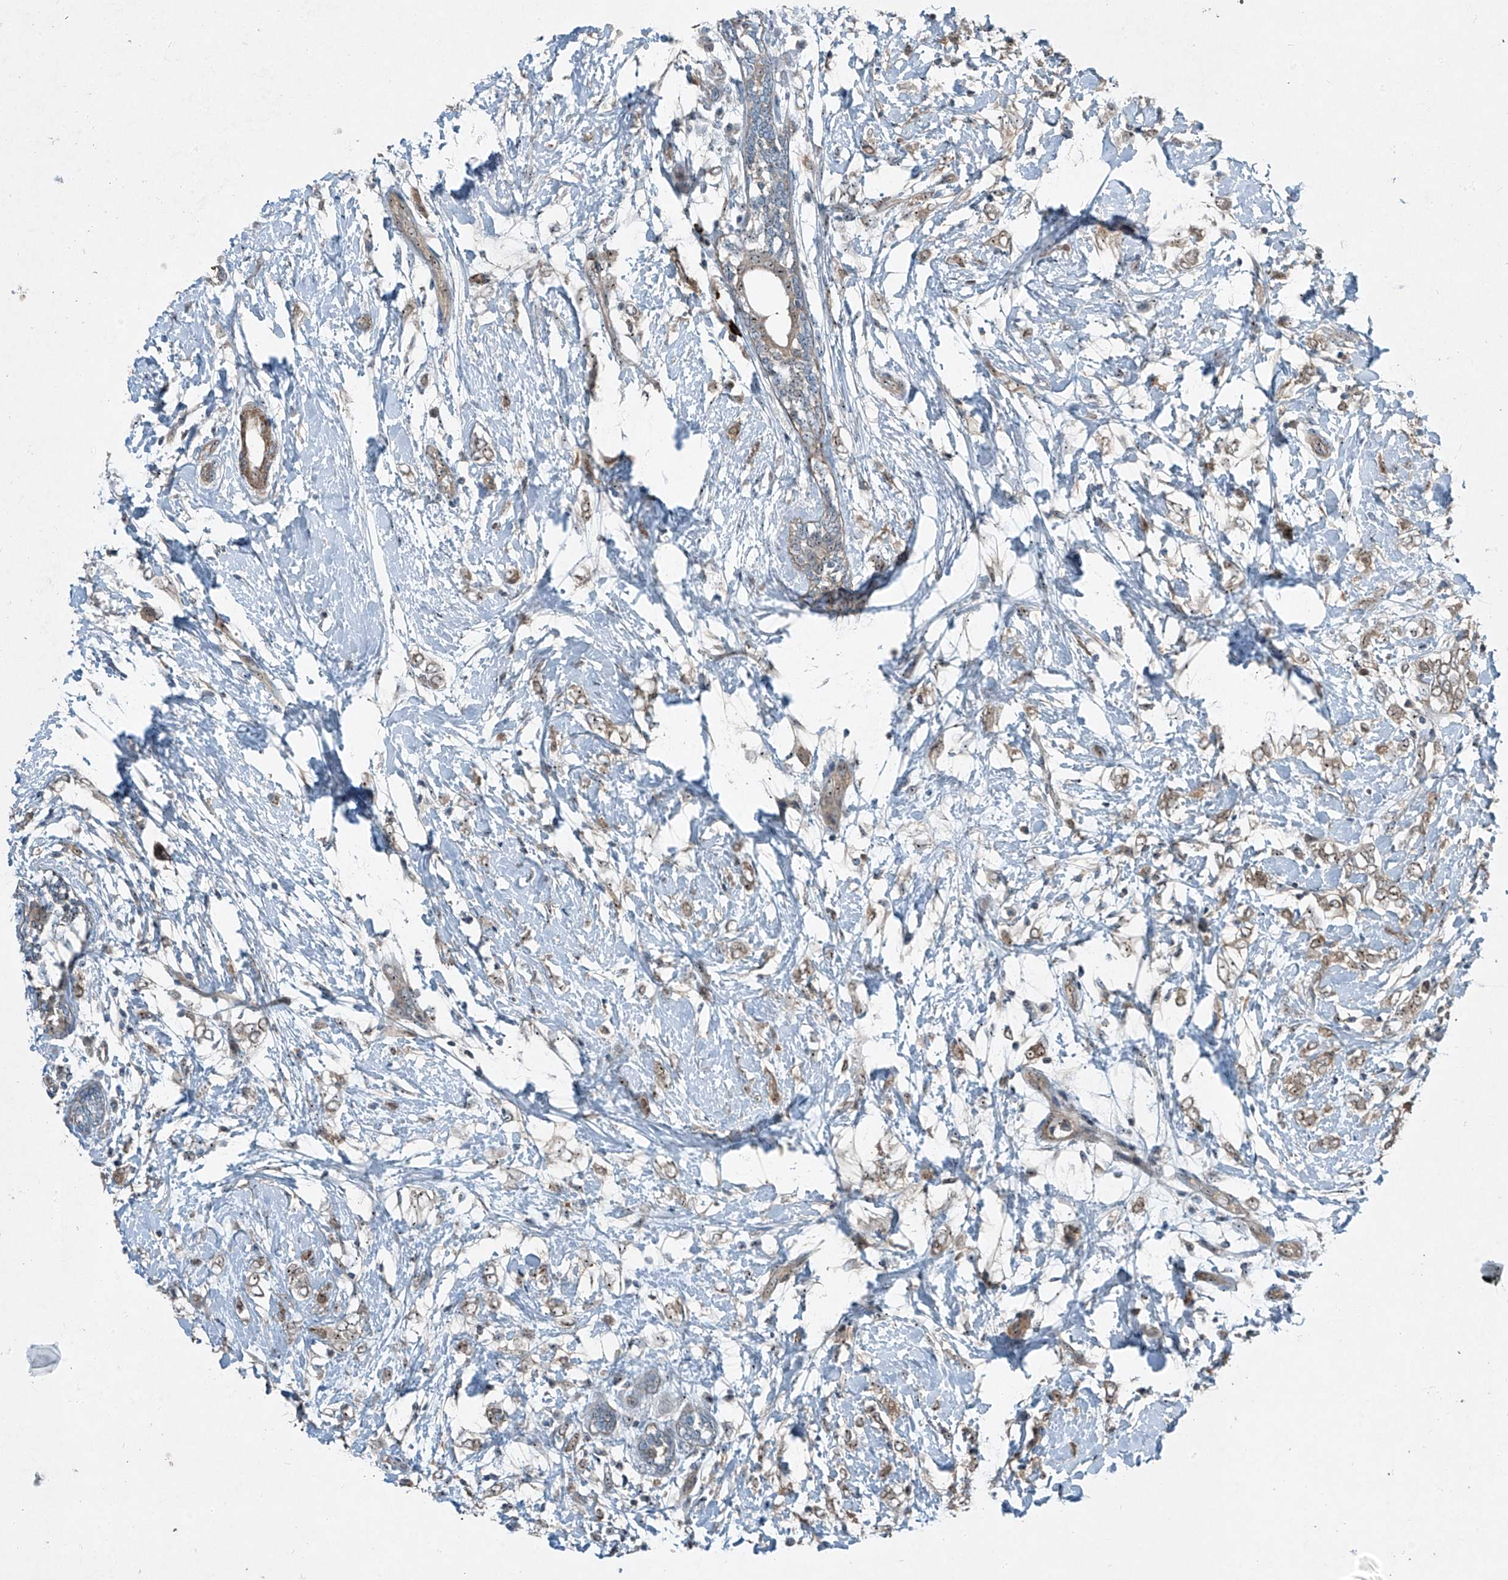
{"staining": {"intensity": "weak", "quantity": "25%-75%", "location": "cytoplasmic/membranous,nuclear"}, "tissue": "breast cancer", "cell_type": "Tumor cells", "image_type": "cancer", "snomed": [{"axis": "morphology", "description": "Normal tissue, NOS"}, {"axis": "morphology", "description": "Lobular carcinoma"}, {"axis": "topography", "description": "Breast"}], "caption": "Protein positivity by immunohistochemistry shows weak cytoplasmic/membranous and nuclear expression in about 25%-75% of tumor cells in lobular carcinoma (breast). Using DAB (brown) and hematoxylin (blue) stains, captured at high magnification using brightfield microscopy.", "gene": "PPCS", "patient": {"sex": "female", "age": 47}}